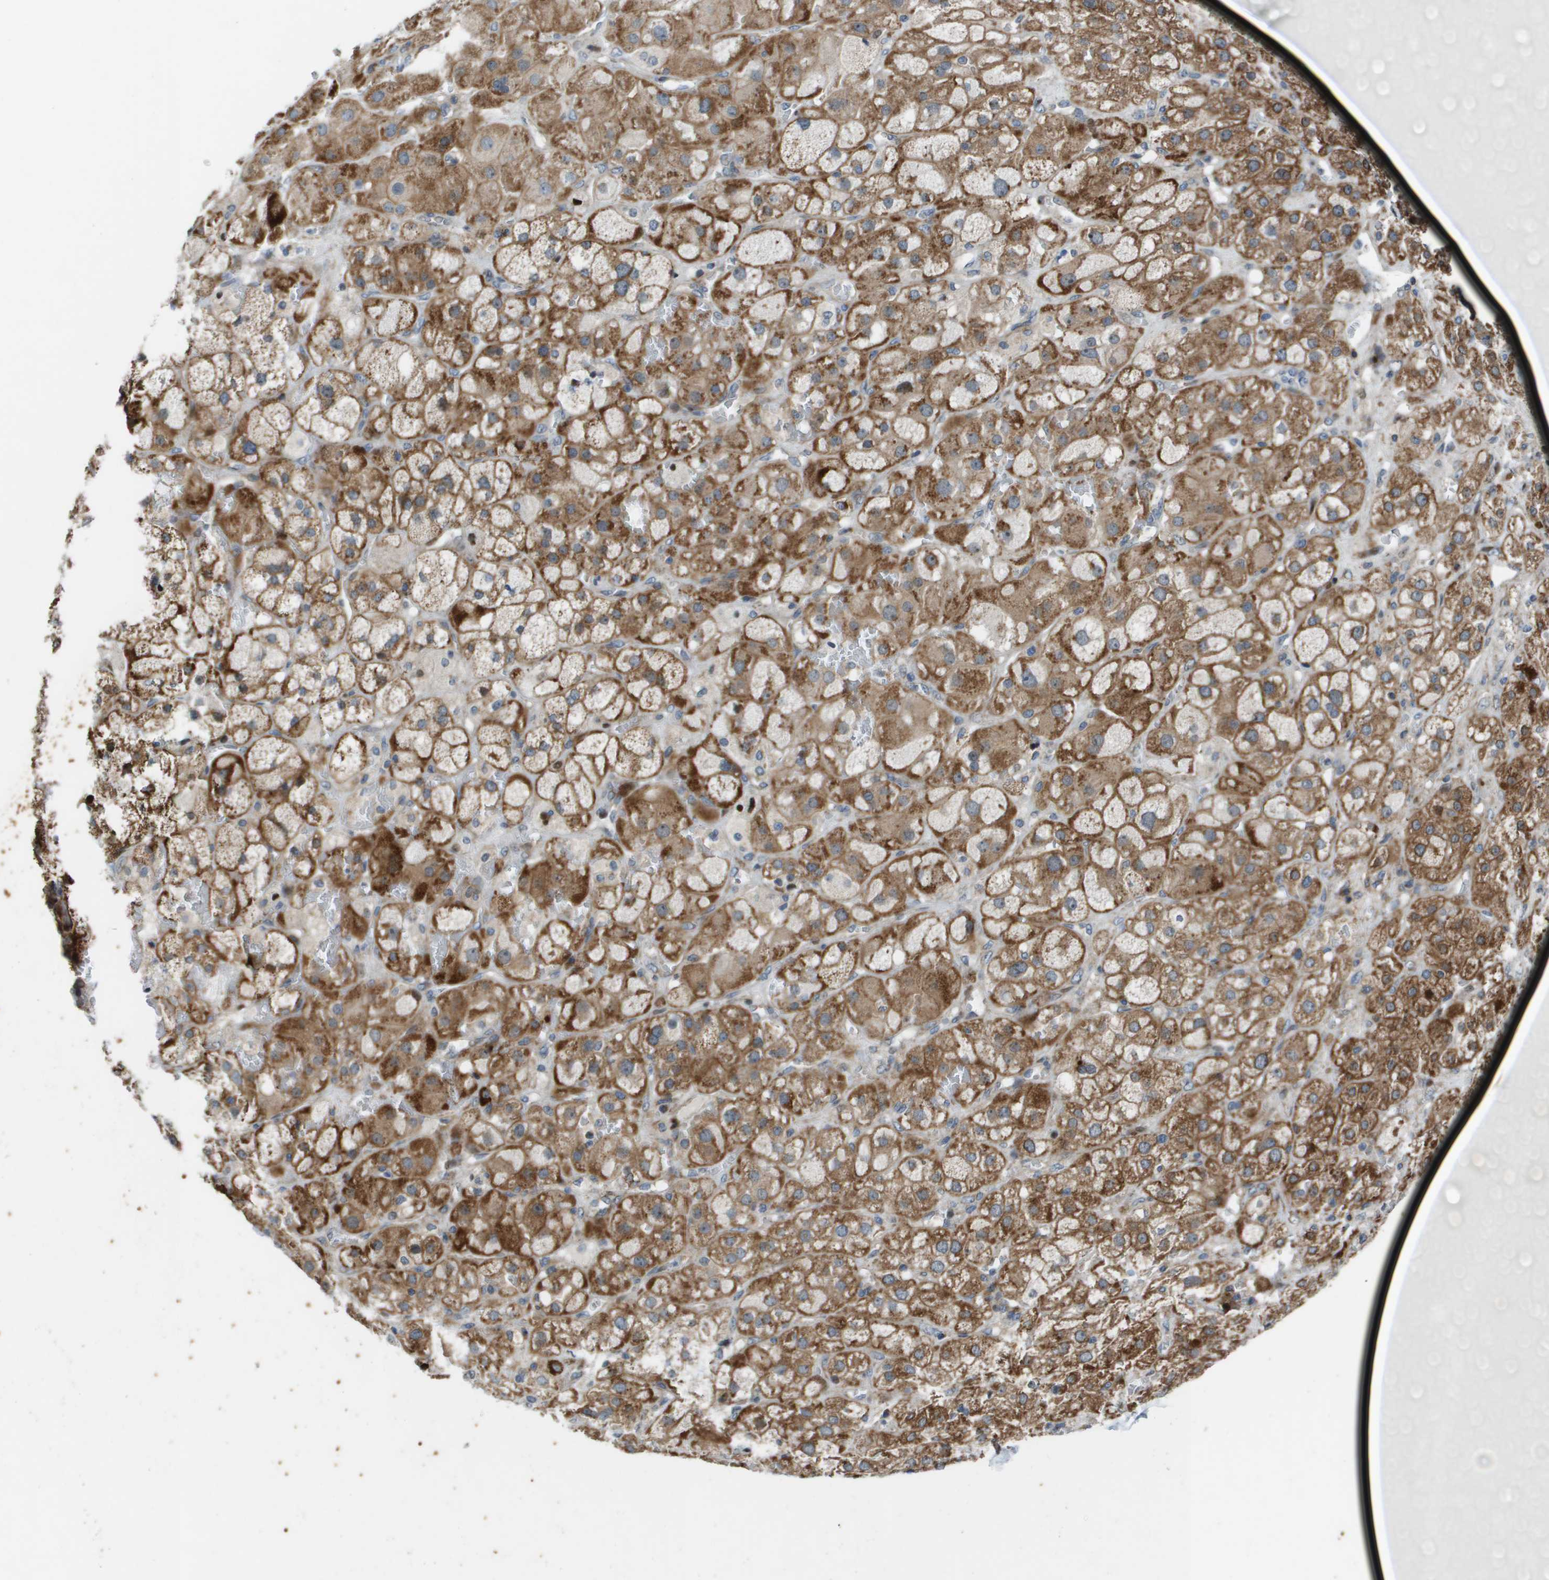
{"staining": {"intensity": "strong", "quantity": ">75%", "location": "cytoplasmic/membranous,nuclear"}, "tissue": "adrenal gland", "cell_type": "Glandular cells", "image_type": "normal", "snomed": [{"axis": "morphology", "description": "Normal tissue, NOS"}, {"axis": "topography", "description": "Adrenal gland"}], "caption": "Strong cytoplasmic/membranous,nuclear positivity for a protein is appreciated in approximately >75% of glandular cells of benign adrenal gland using immunohistochemistry.", "gene": "MGAT3", "patient": {"sex": "female", "age": 47}}